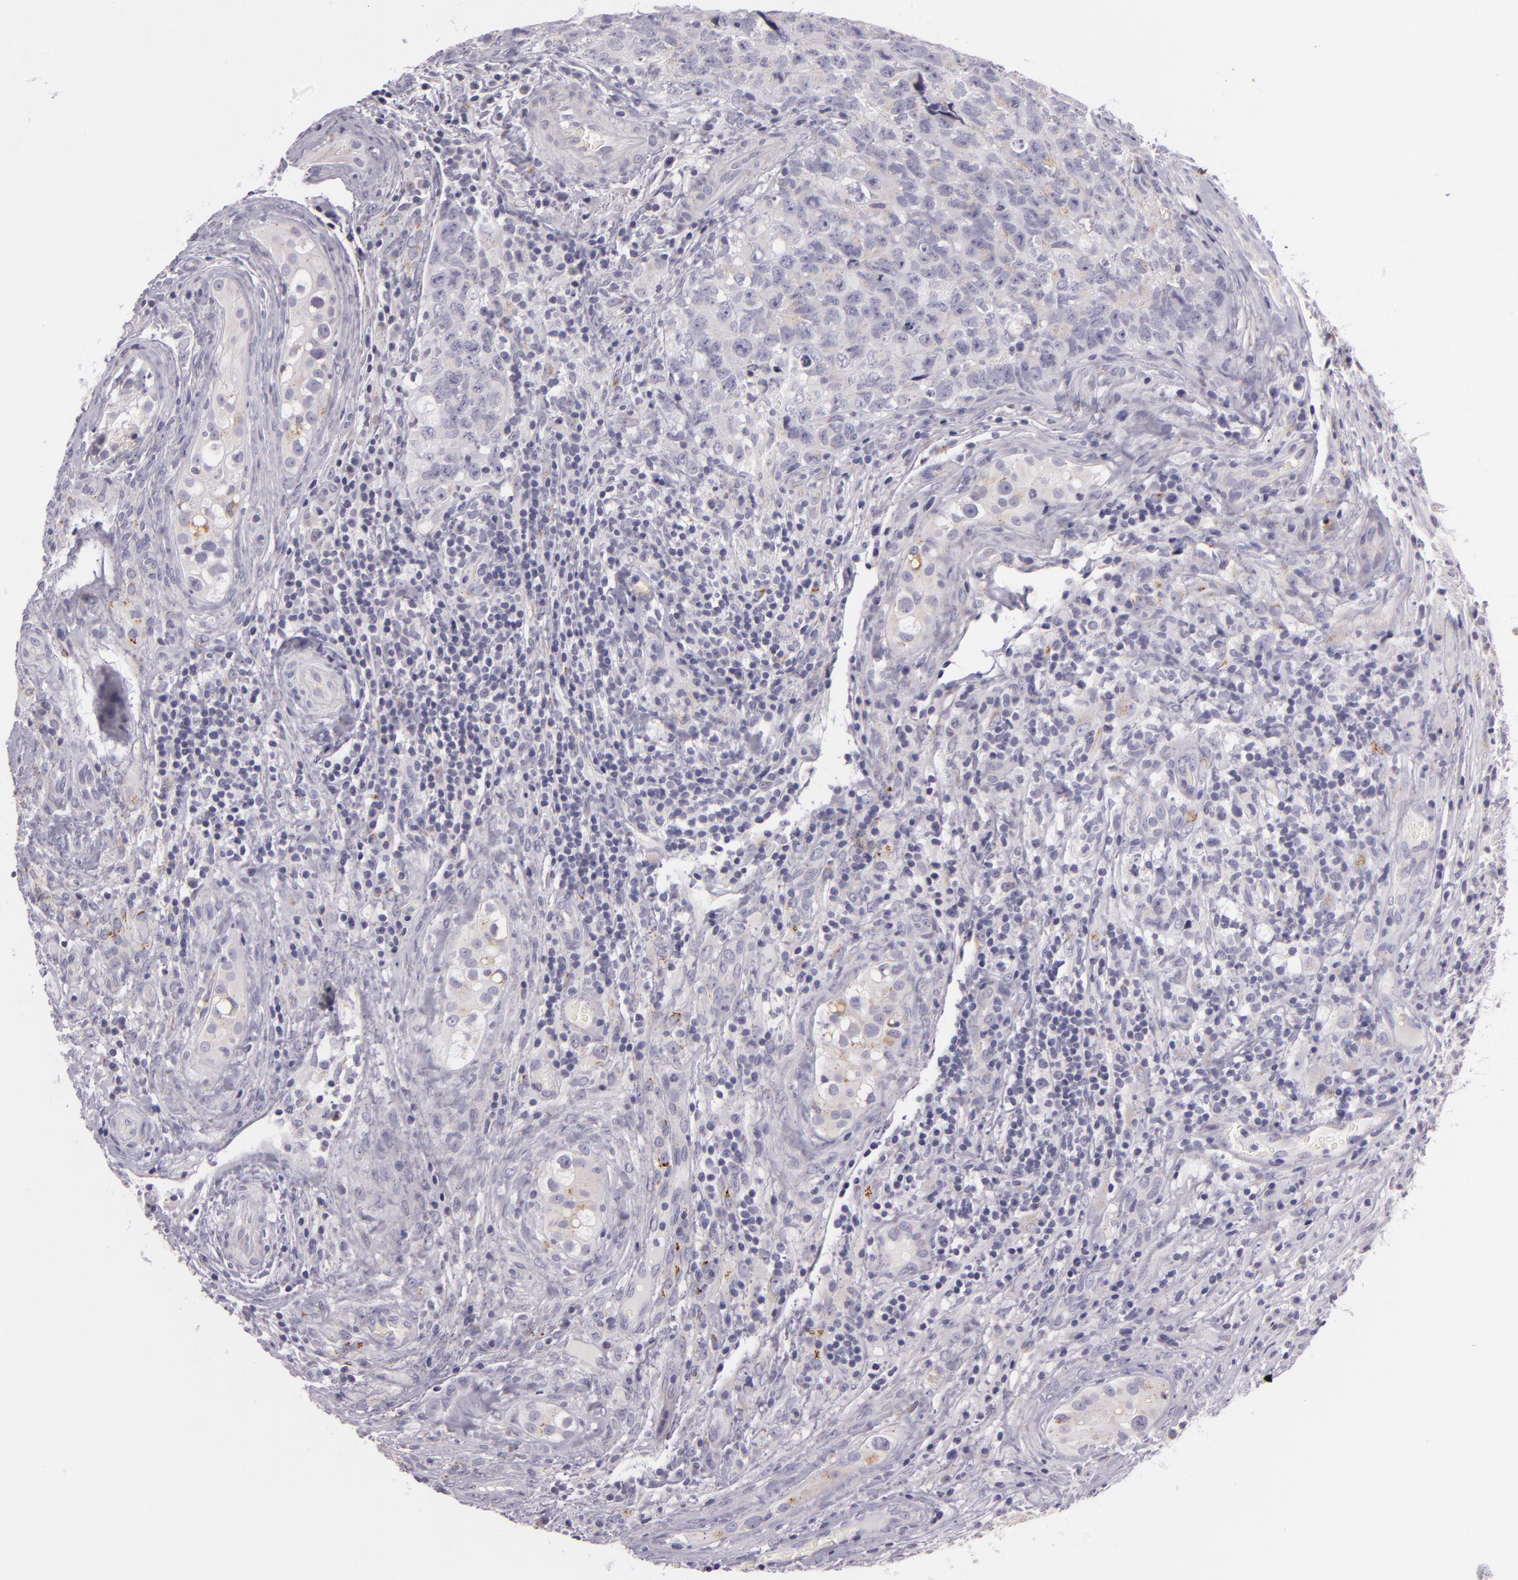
{"staining": {"intensity": "negative", "quantity": "none", "location": "none"}, "tissue": "testis cancer", "cell_type": "Tumor cells", "image_type": "cancer", "snomed": [{"axis": "morphology", "description": "Carcinoma, Embryonal, NOS"}, {"axis": "topography", "description": "Testis"}], "caption": "This micrograph is of testis embryonal carcinoma stained with immunohistochemistry (IHC) to label a protein in brown with the nuclei are counter-stained blue. There is no positivity in tumor cells.", "gene": "CILK1", "patient": {"sex": "male", "age": 31}}